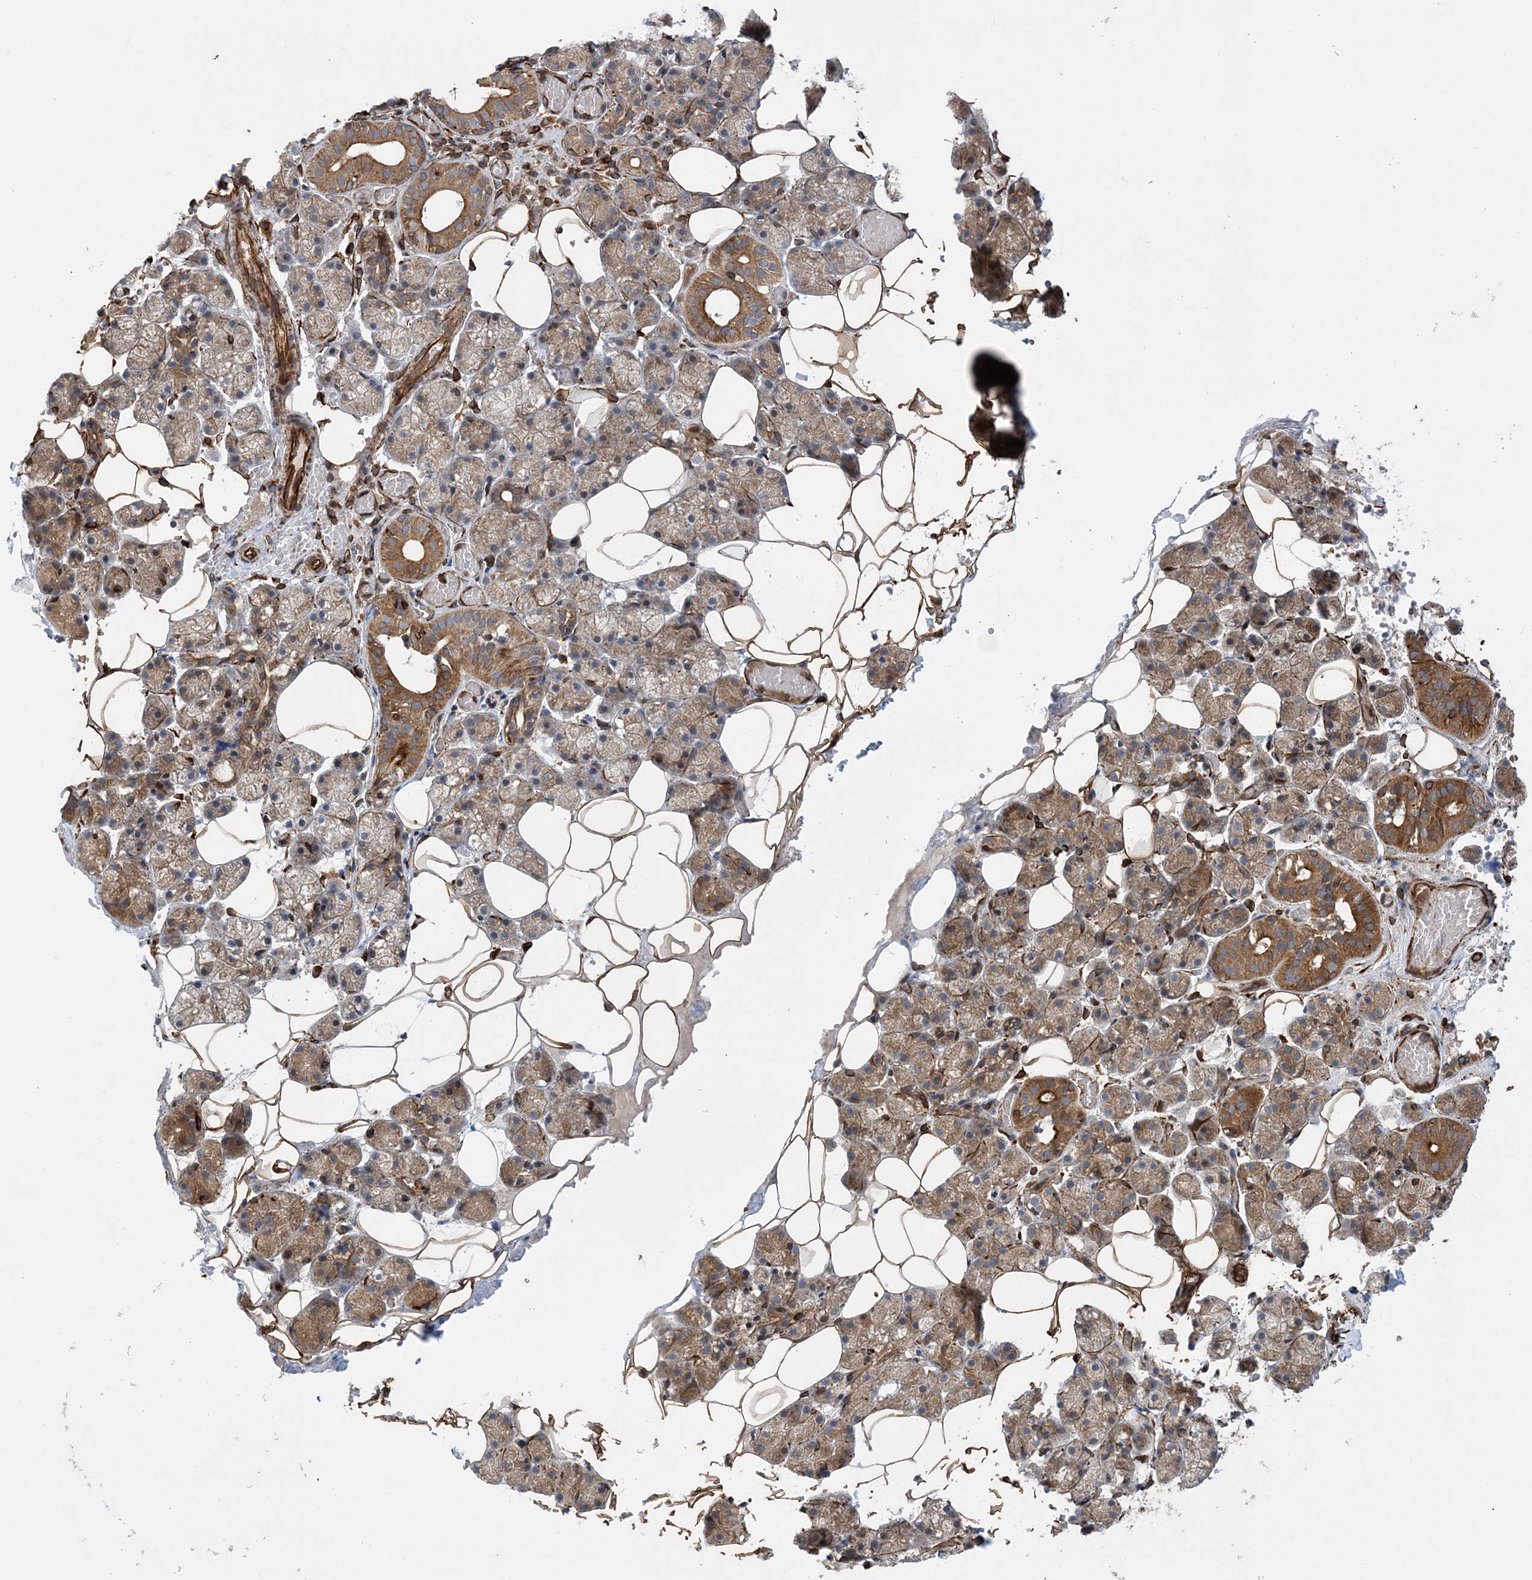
{"staining": {"intensity": "moderate", "quantity": "25%-75%", "location": "cytoplasmic/membranous"}, "tissue": "salivary gland", "cell_type": "Glandular cells", "image_type": "normal", "snomed": [{"axis": "morphology", "description": "Normal tissue, NOS"}, {"axis": "topography", "description": "Salivary gland"}], "caption": "Moderate cytoplasmic/membranous expression is seen in approximately 25%-75% of glandular cells in benign salivary gland. The protein is shown in brown color, while the nuclei are stained blue.", "gene": "FAM114A2", "patient": {"sex": "female", "age": 33}}